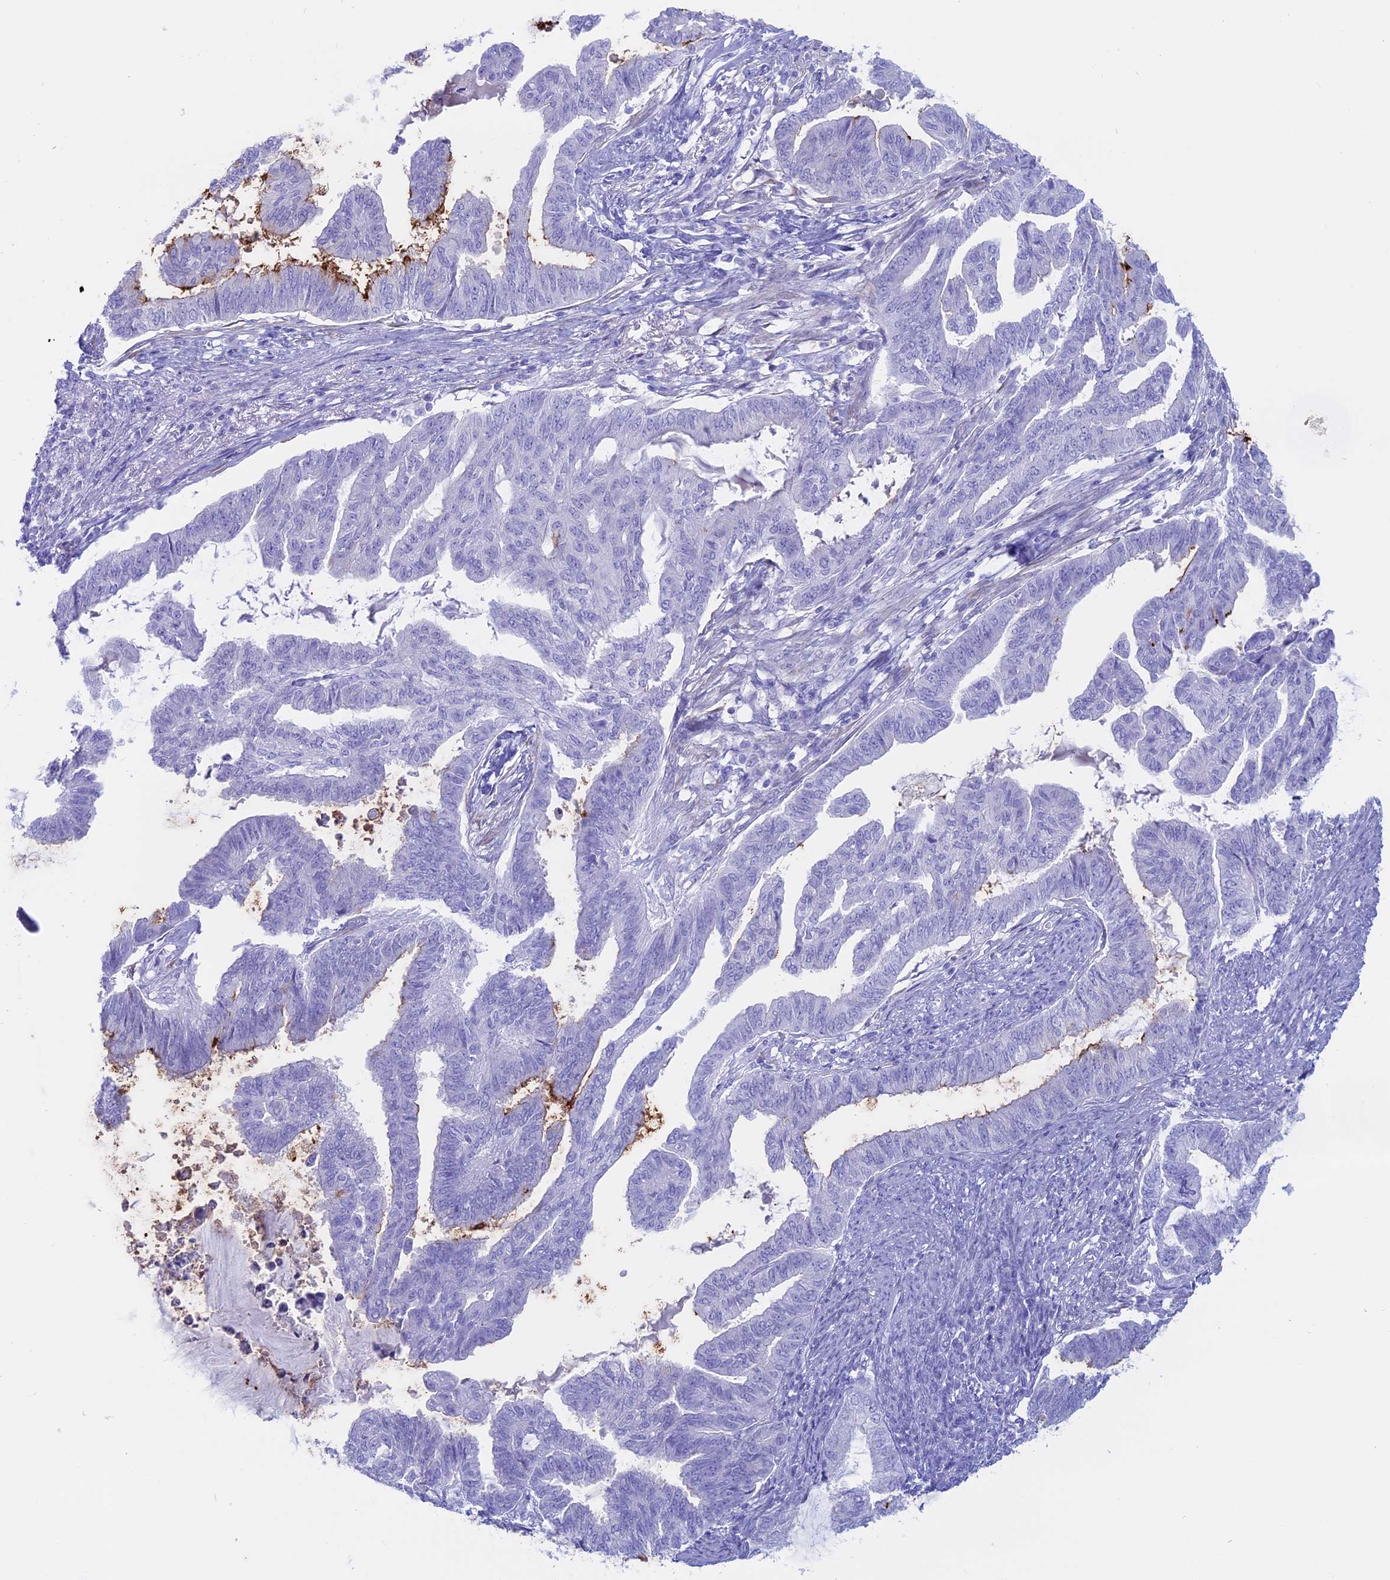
{"staining": {"intensity": "moderate", "quantity": "<25%", "location": "cytoplasmic/membranous"}, "tissue": "endometrial cancer", "cell_type": "Tumor cells", "image_type": "cancer", "snomed": [{"axis": "morphology", "description": "Adenocarcinoma, NOS"}, {"axis": "topography", "description": "Endometrium"}], "caption": "The image demonstrates immunohistochemical staining of endometrial adenocarcinoma. There is moderate cytoplasmic/membranous staining is seen in approximately <25% of tumor cells.", "gene": "OR2AE1", "patient": {"sex": "female", "age": 86}}